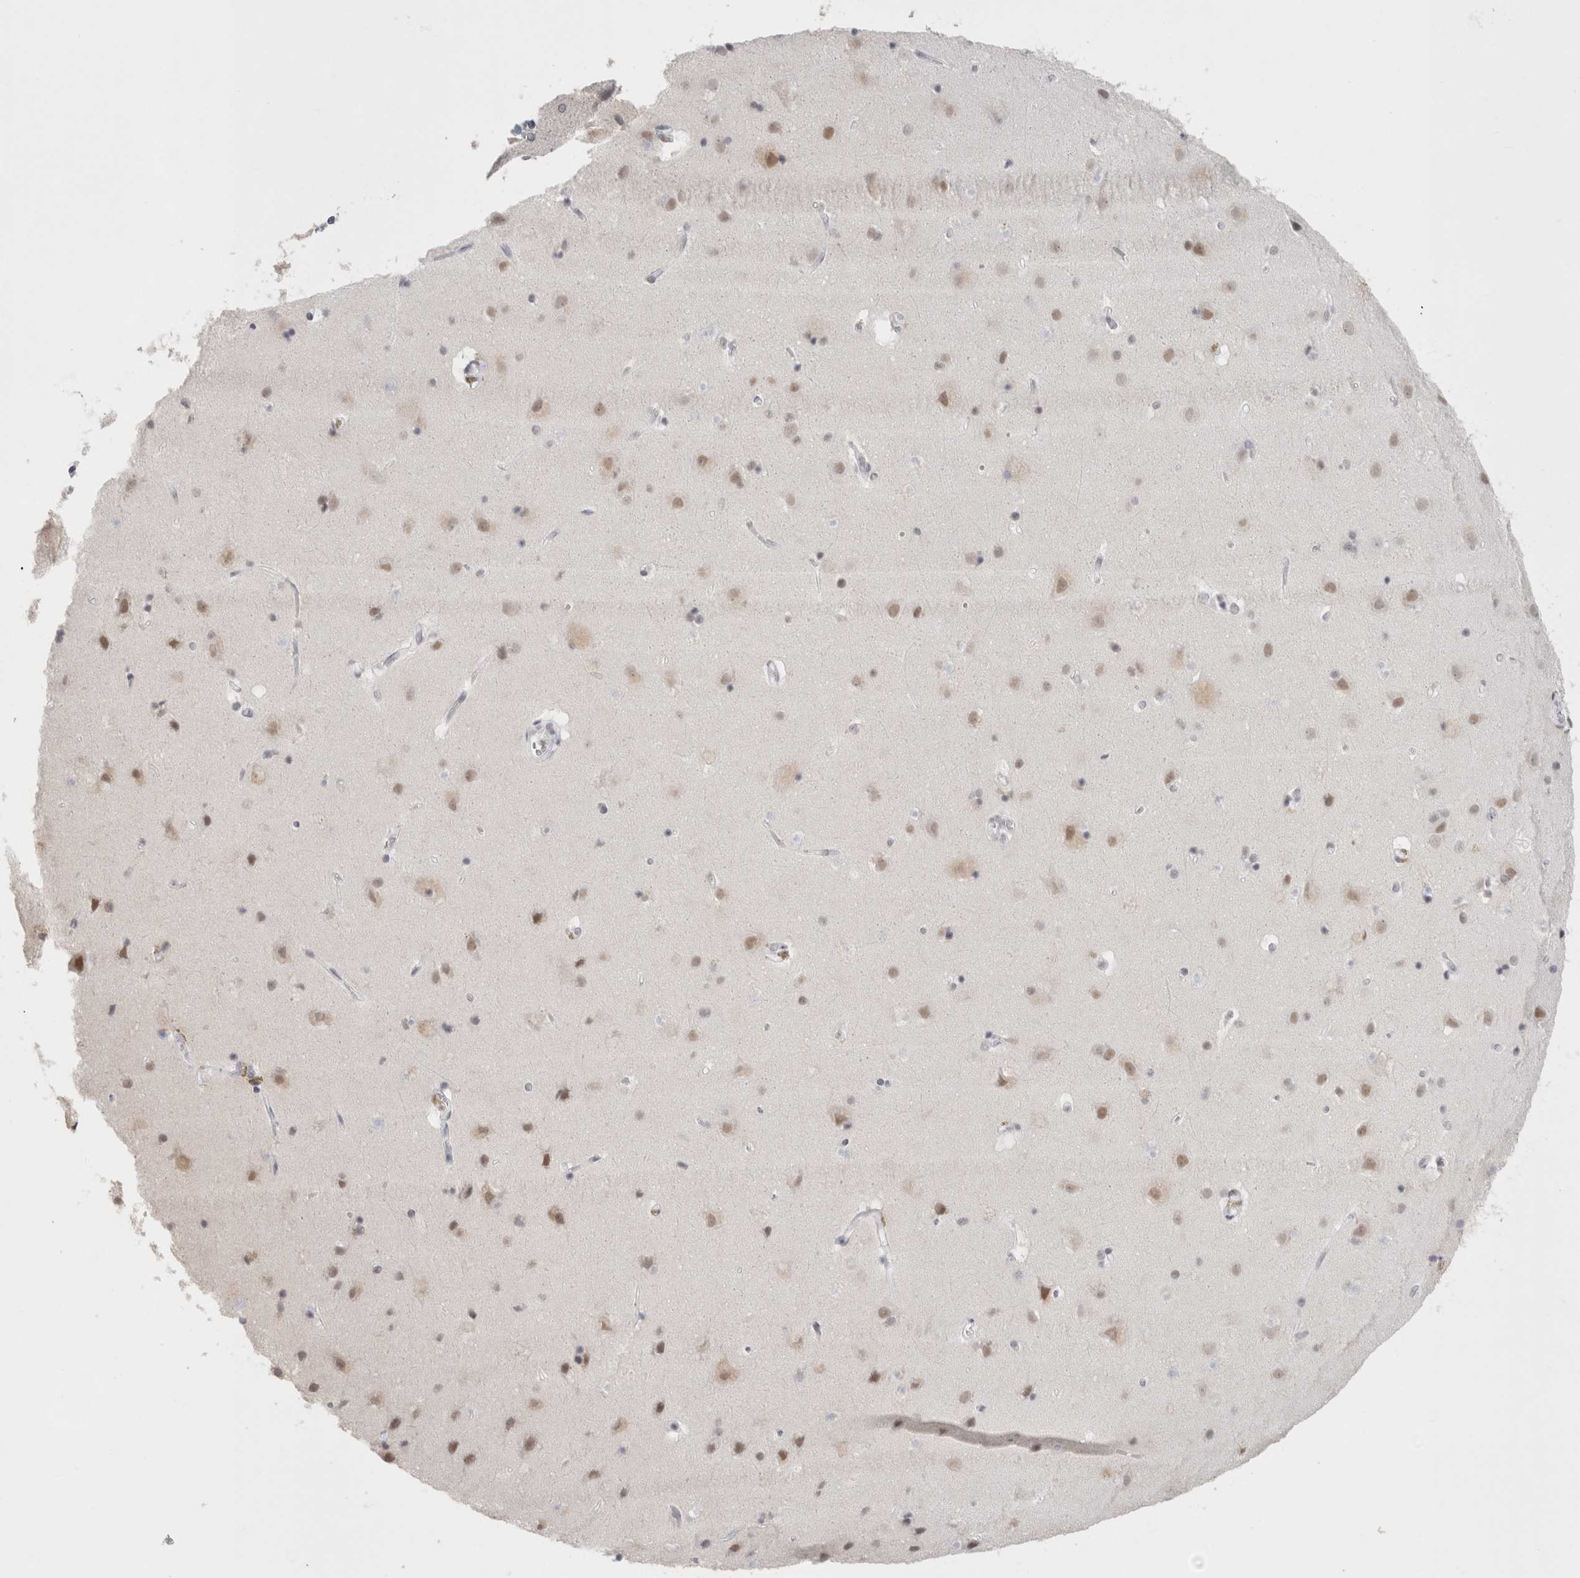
{"staining": {"intensity": "moderate", "quantity": "<25%", "location": "nuclear"}, "tissue": "cerebral cortex", "cell_type": "Endothelial cells", "image_type": "normal", "snomed": [{"axis": "morphology", "description": "Normal tissue, NOS"}, {"axis": "topography", "description": "Cerebral cortex"}], "caption": "Protein expression analysis of unremarkable cerebral cortex demonstrates moderate nuclear staining in about <25% of endothelial cells.", "gene": "SMARCC1", "patient": {"sex": "male", "age": 54}}